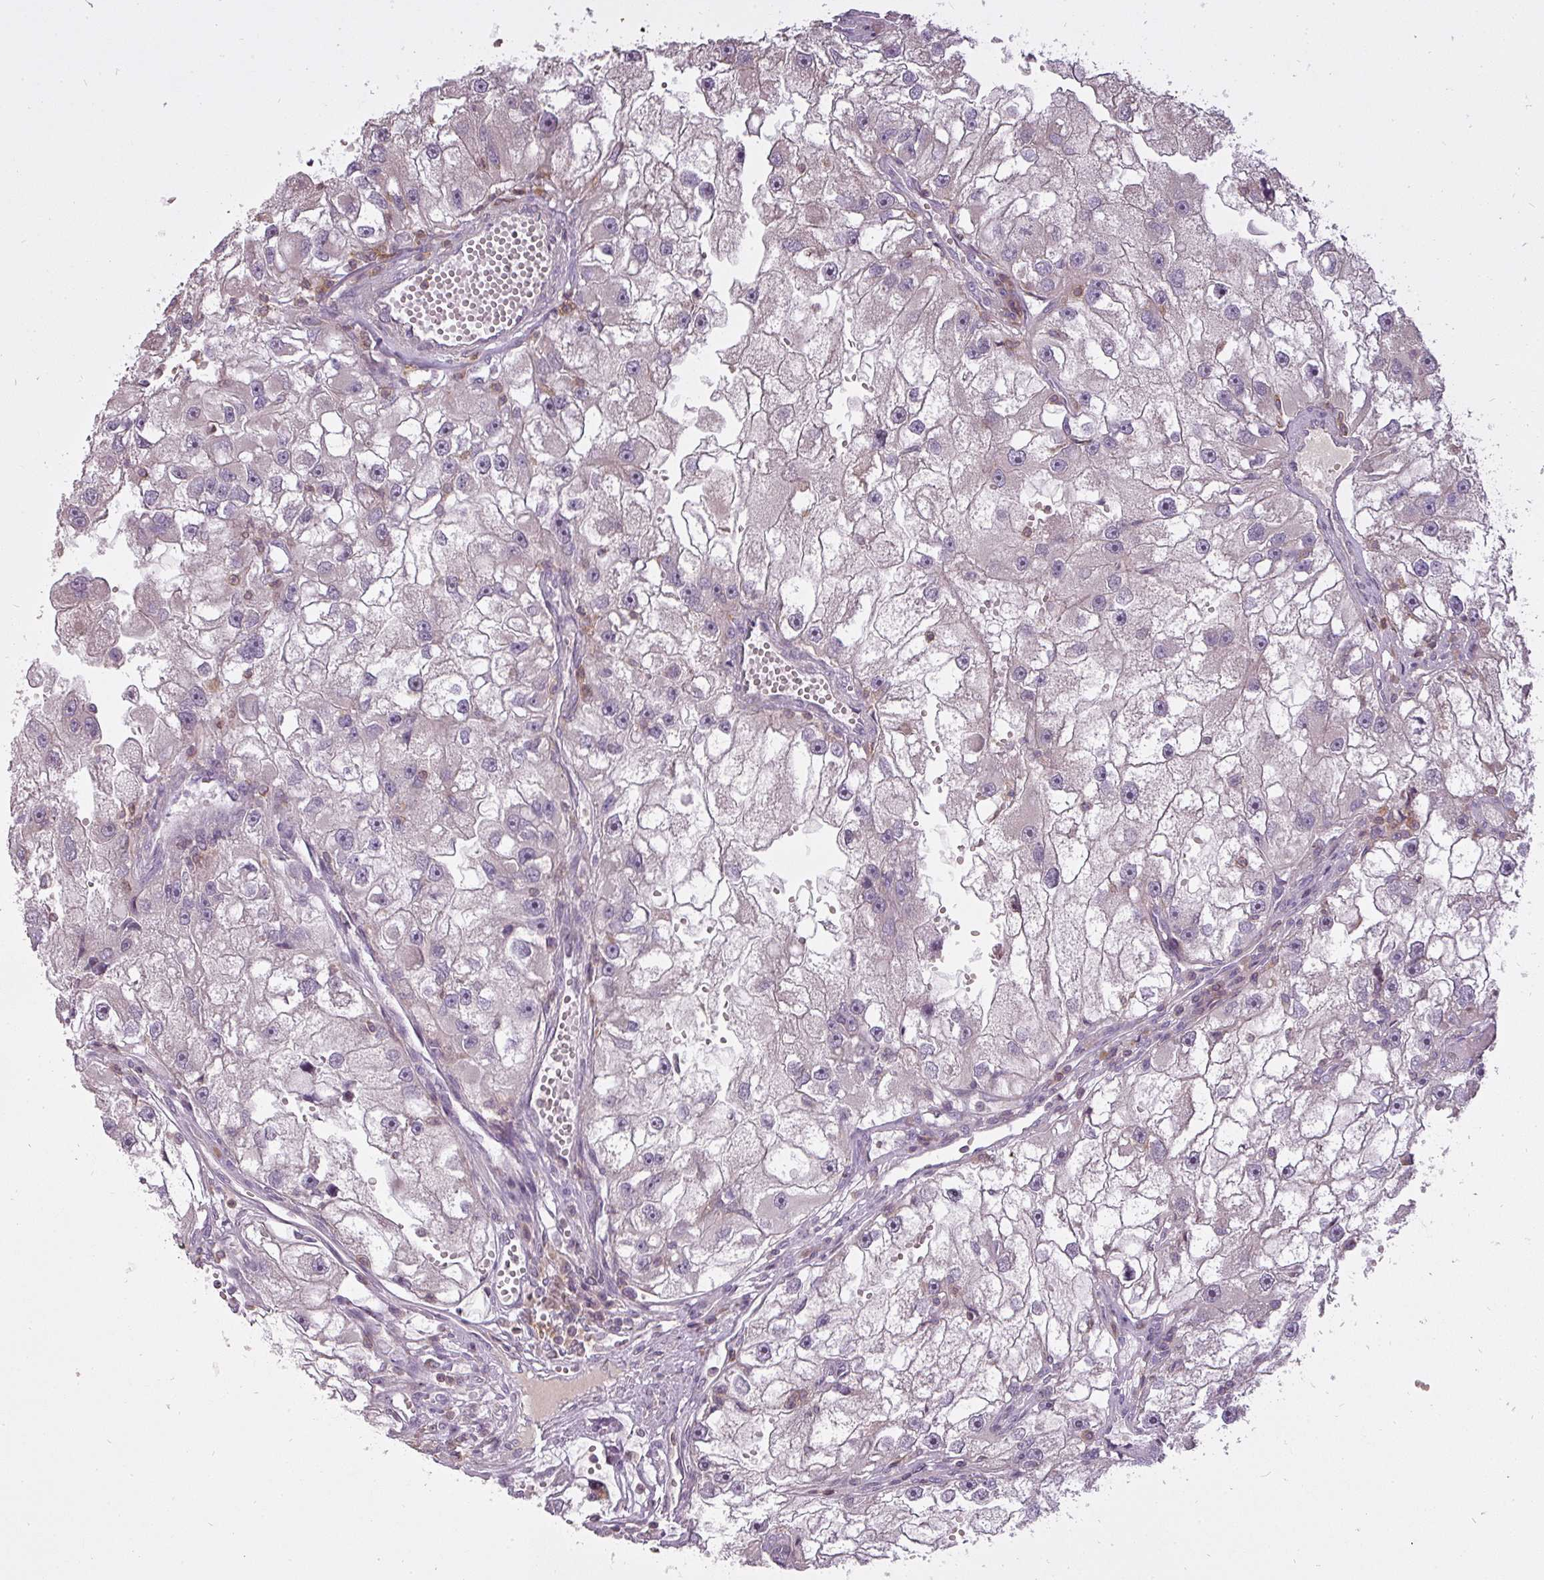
{"staining": {"intensity": "negative", "quantity": "none", "location": "none"}, "tissue": "renal cancer", "cell_type": "Tumor cells", "image_type": "cancer", "snomed": [{"axis": "morphology", "description": "Adenocarcinoma, NOS"}, {"axis": "topography", "description": "Kidney"}], "caption": "Immunohistochemical staining of human renal adenocarcinoma reveals no significant expression in tumor cells.", "gene": "STK4", "patient": {"sex": "male", "age": 63}}